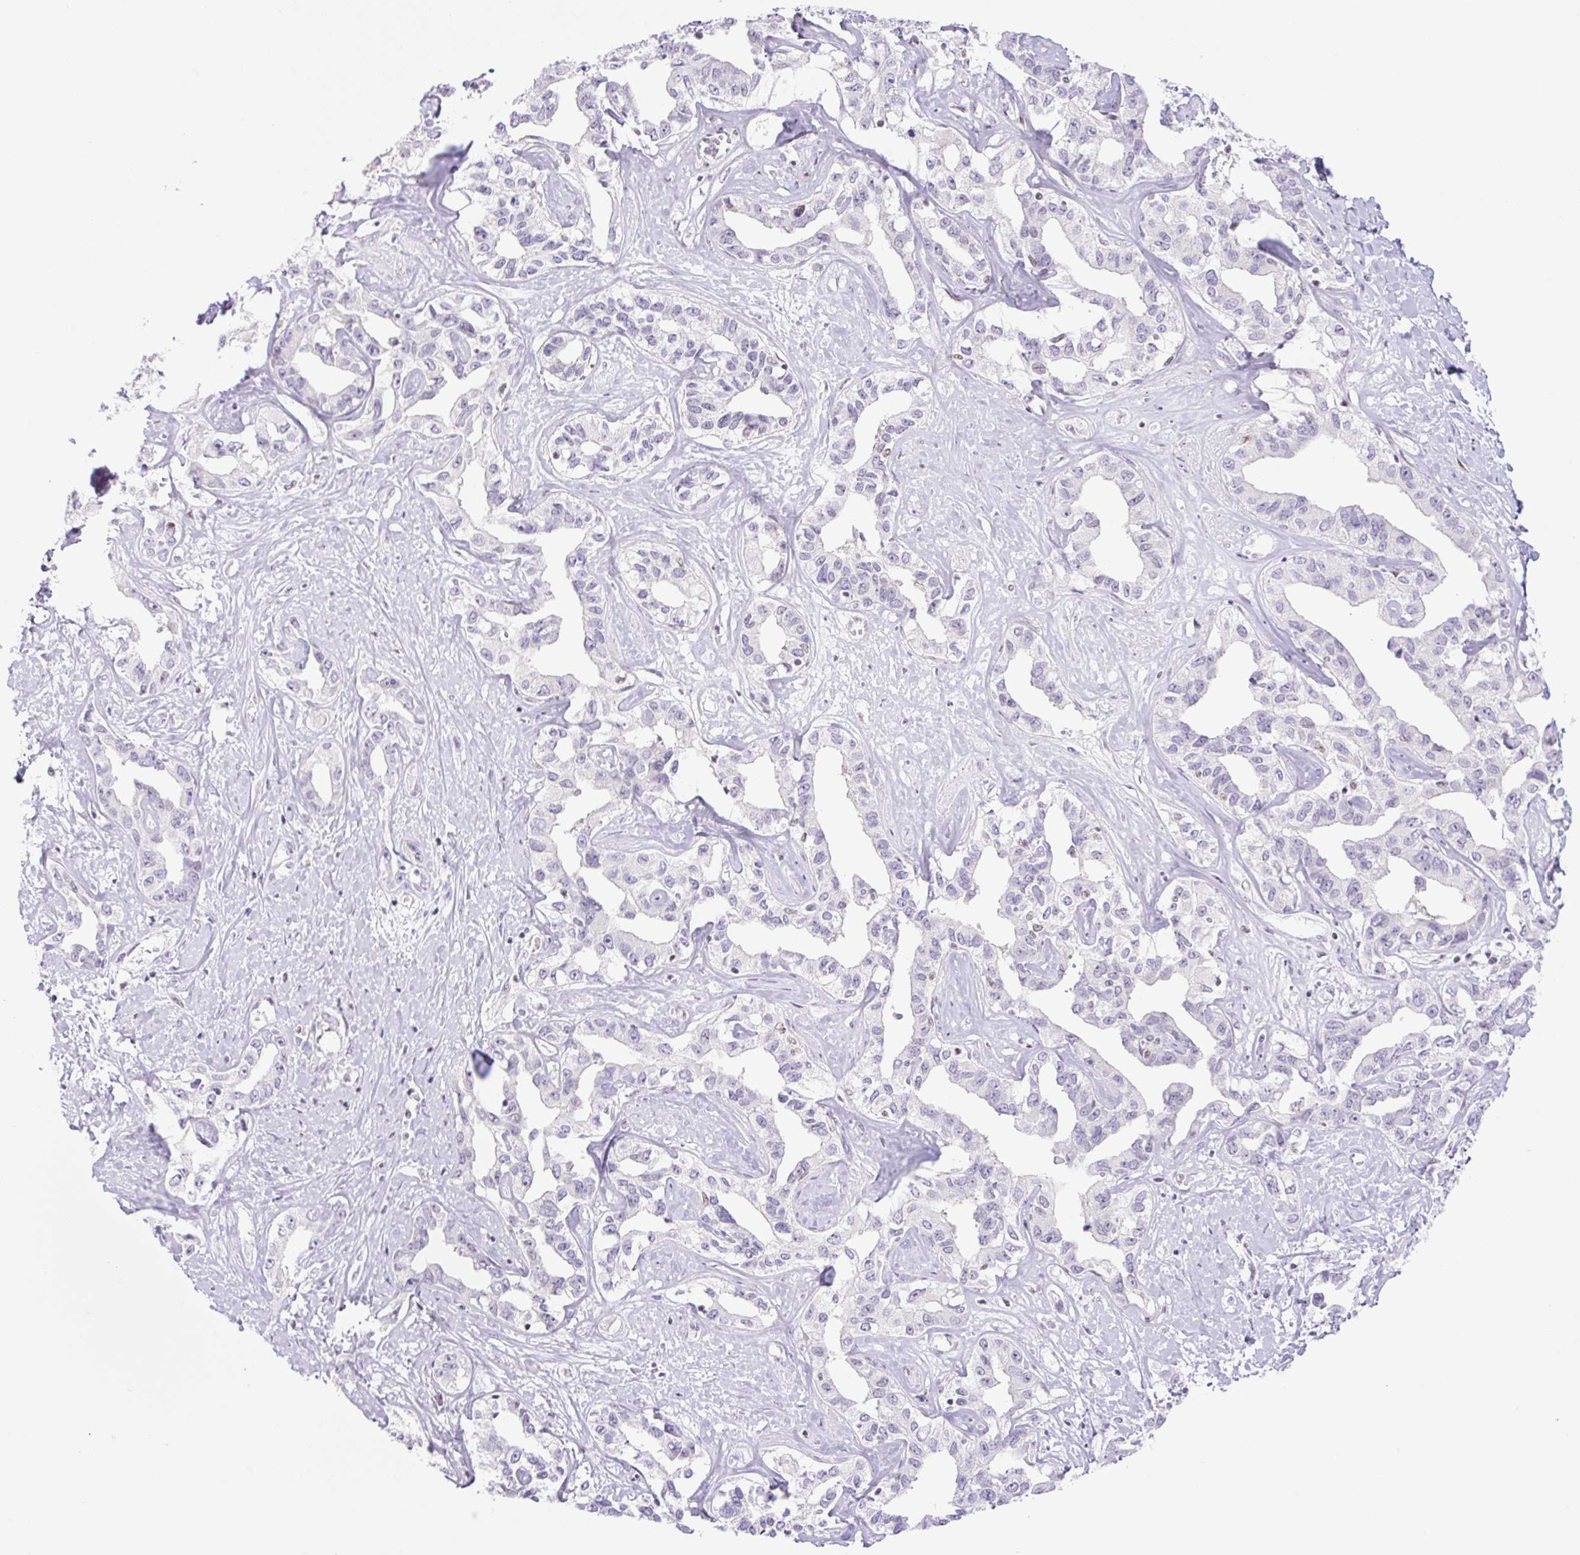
{"staining": {"intensity": "negative", "quantity": "none", "location": "none"}, "tissue": "liver cancer", "cell_type": "Tumor cells", "image_type": "cancer", "snomed": [{"axis": "morphology", "description": "Cholangiocarcinoma"}, {"axis": "topography", "description": "Liver"}], "caption": "Tumor cells are negative for protein expression in human liver cancer (cholangiocarcinoma).", "gene": "TLE3", "patient": {"sex": "male", "age": 59}}